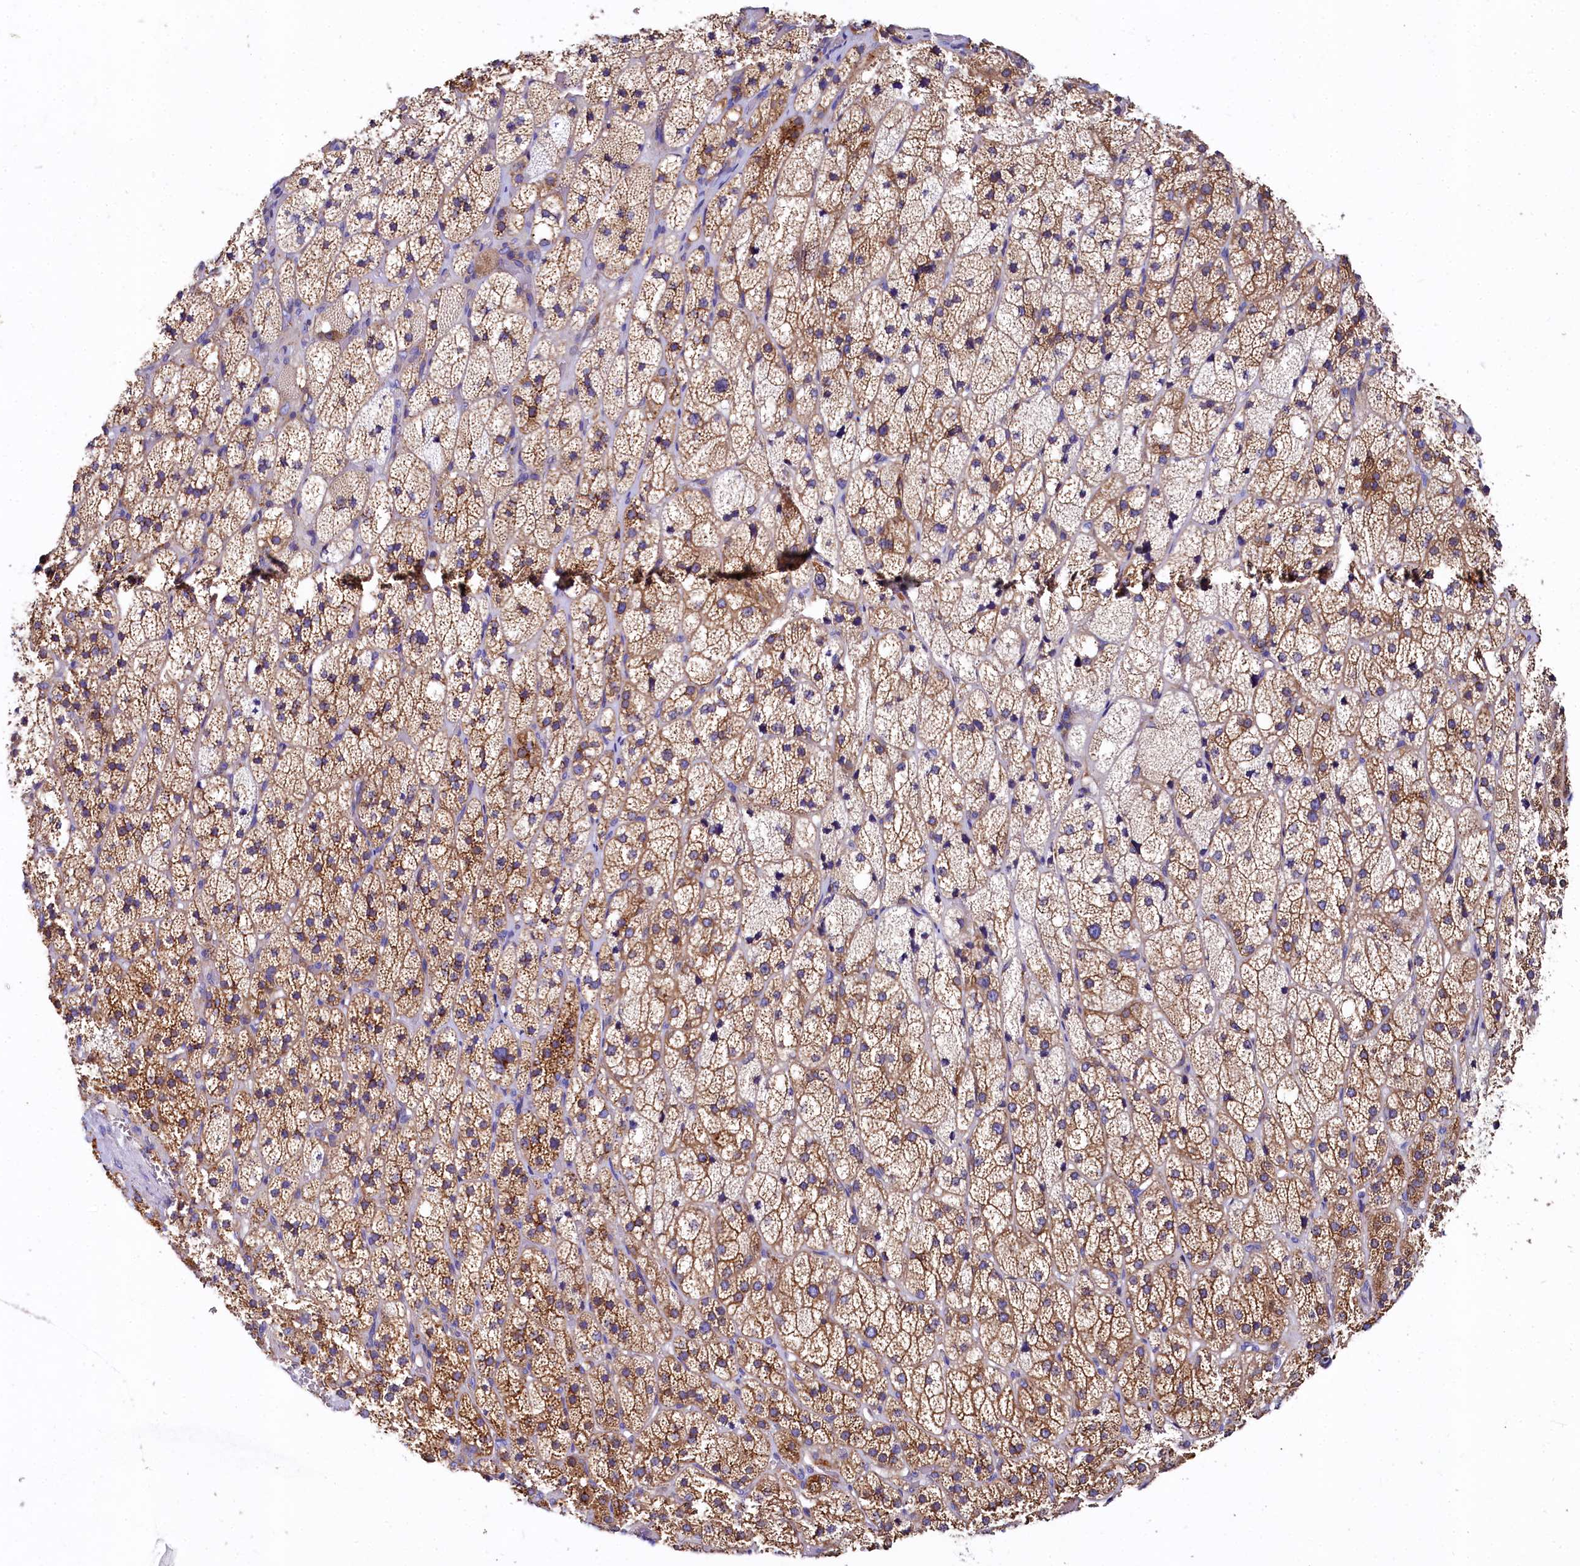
{"staining": {"intensity": "moderate", "quantity": ">75%", "location": "cytoplasmic/membranous"}, "tissue": "adrenal gland", "cell_type": "Glandular cells", "image_type": "normal", "snomed": [{"axis": "morphology", "description": "Normal tissue, NOS"}, {"axis": "topography", "description": "Adrenal gland"}], "caption": "High-power microscopy captured an IHC image of normal adrenal gland, revealing moderate cytoplasmic/membranous staining in approximately >75% of glandular cells.", "gene": "QARS1", "patient": {"sex": "male", "age": 61}}